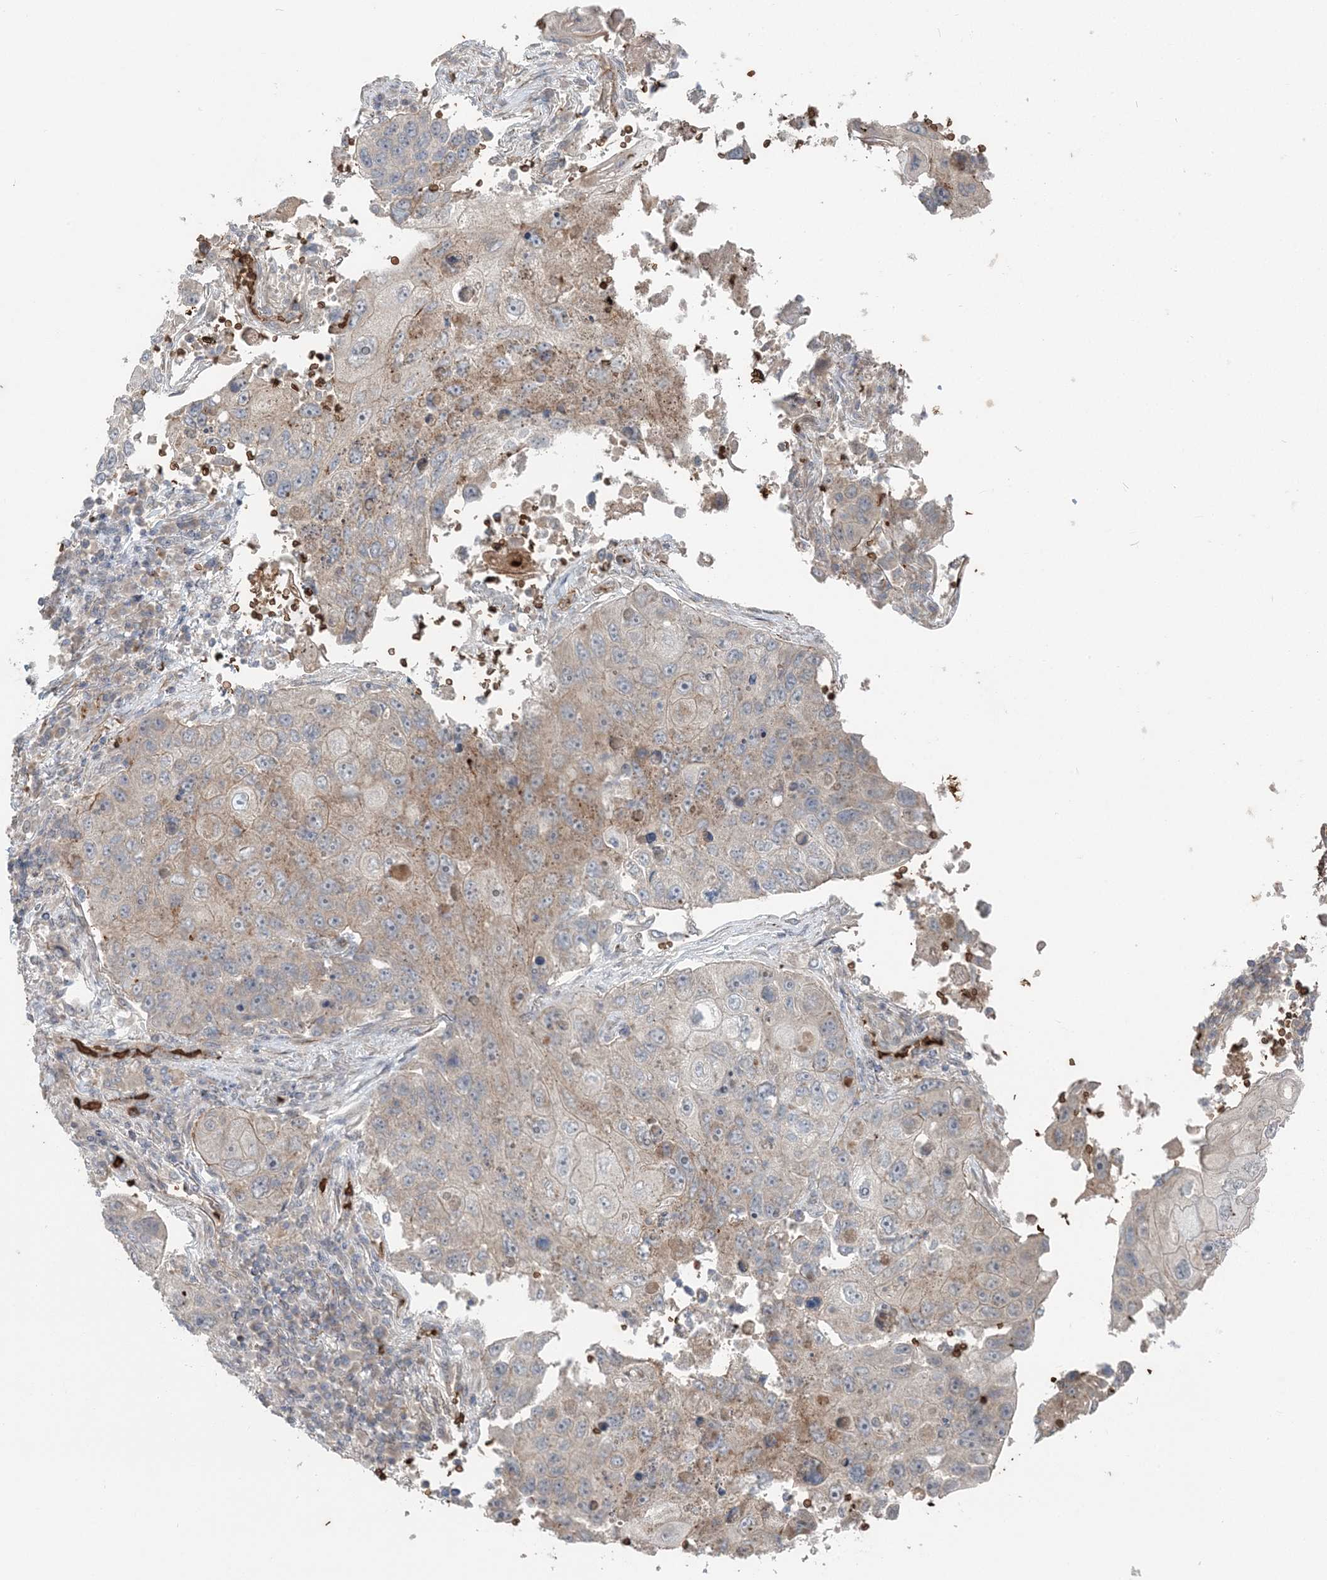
{"staining": {"intensity": "weak", "quantity": "25%-75%", "location": "cytoplasmic/membranous"}, "tissue": "lung cancer", "cell_type": "Tumor cells", "image_type": "cancer", "snomed": [{"axis": "morphology", "description": "Squamous cell carcinoma, NOS"}, {"axis": "topography", "description": "Lung"}], "caption": "Approximately 25%-75% of tumor cells in lung cancer exhibit weak cytoplasmic/membranous protein positivity as visualized by brown immunohistochemical staining.", "gene": "SERINC1", "patient": {"sex": "male", "age": 61}}